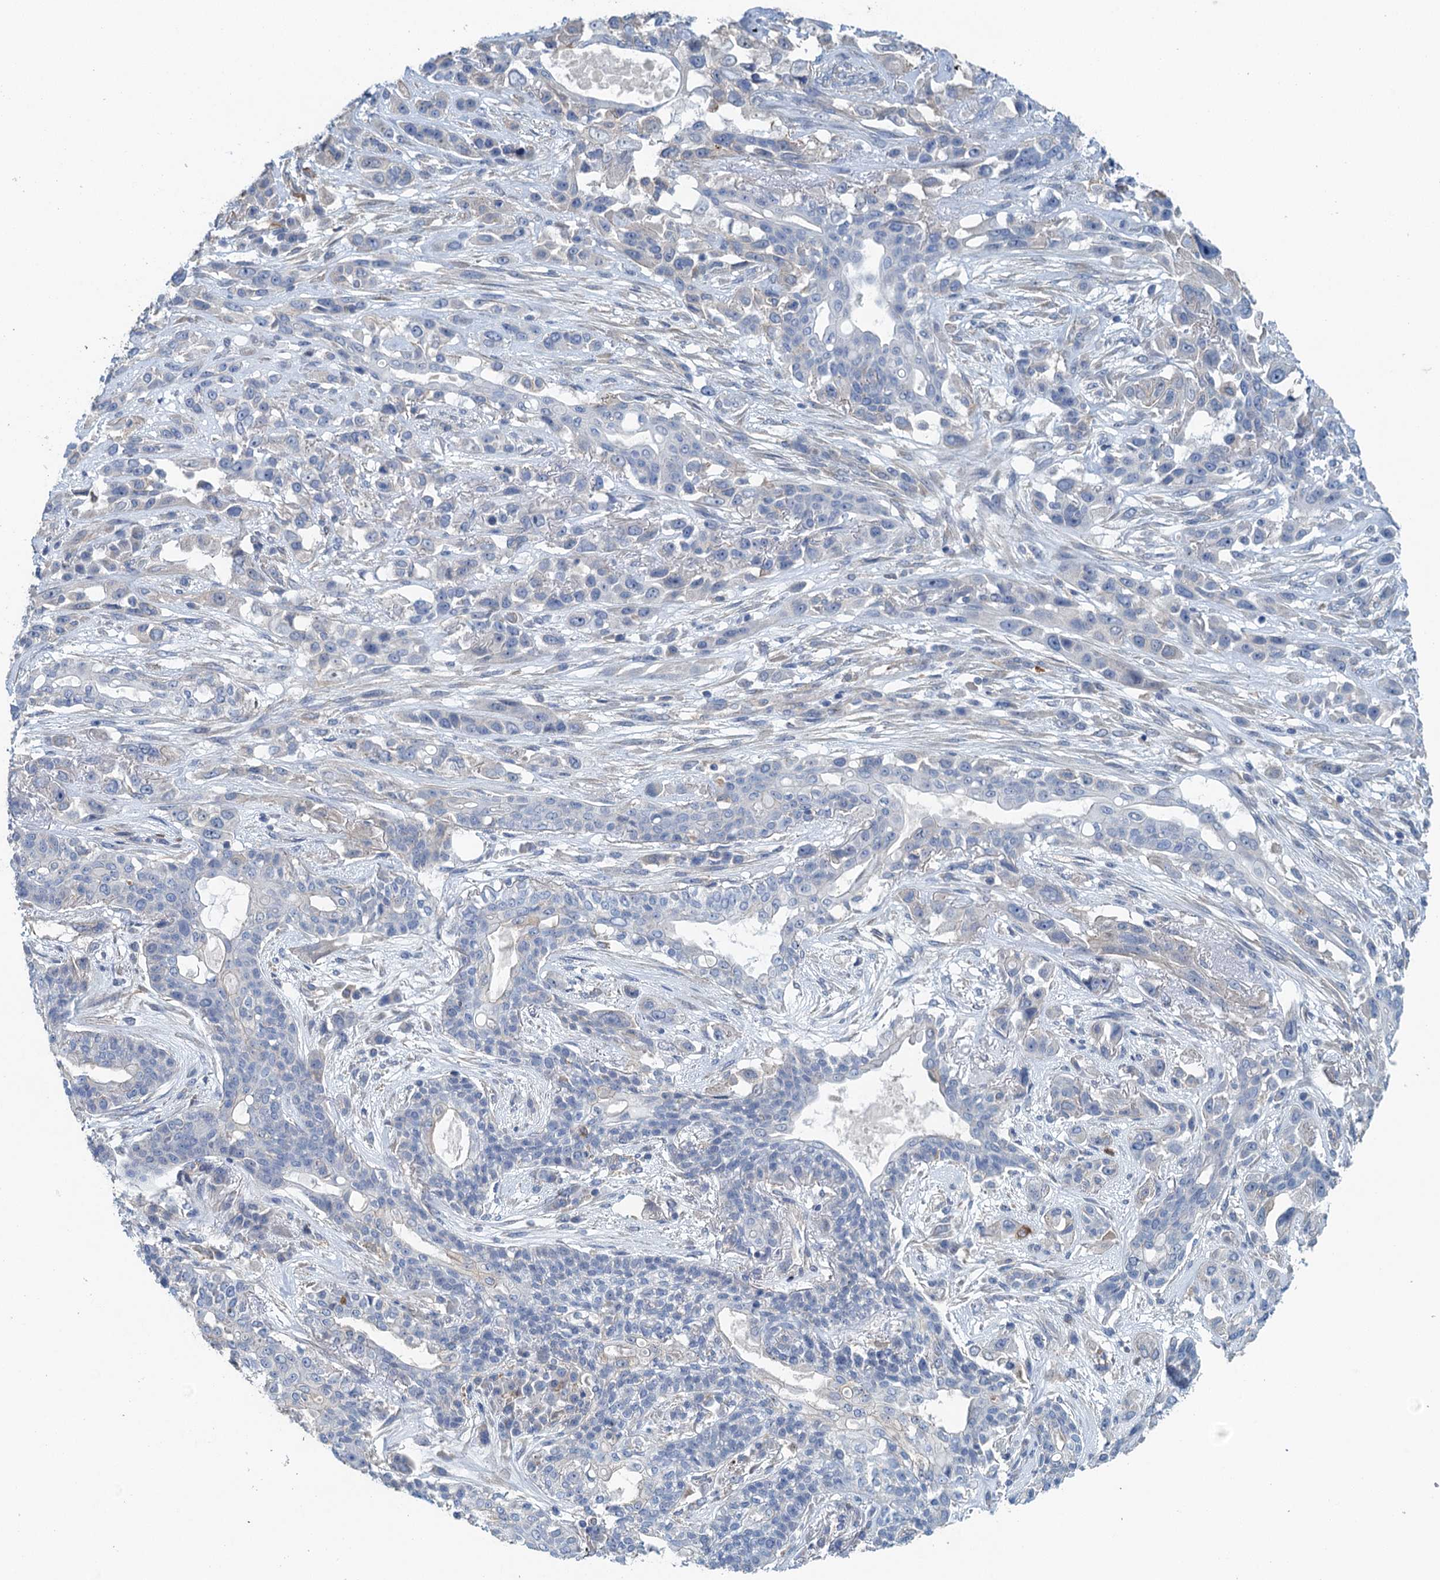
{"staining": {"intensity": "negative", "quantity": "none", "location": "none"}, "tissue": "lung cancer", "cell_type": "Tumor cells", "image_type": "cancer", "snomed": [{"axis": "morphology", "description": "Squamous cell carcinoma, NOS"}, {"axis": "topography", "description": "Lung"}], "caption": "Lung cancer was stained to show a protein in brown. There is no significant expression in tumor cells.", "gene": "RSAD2", "patient": {"sex": "female", "age": 70}}